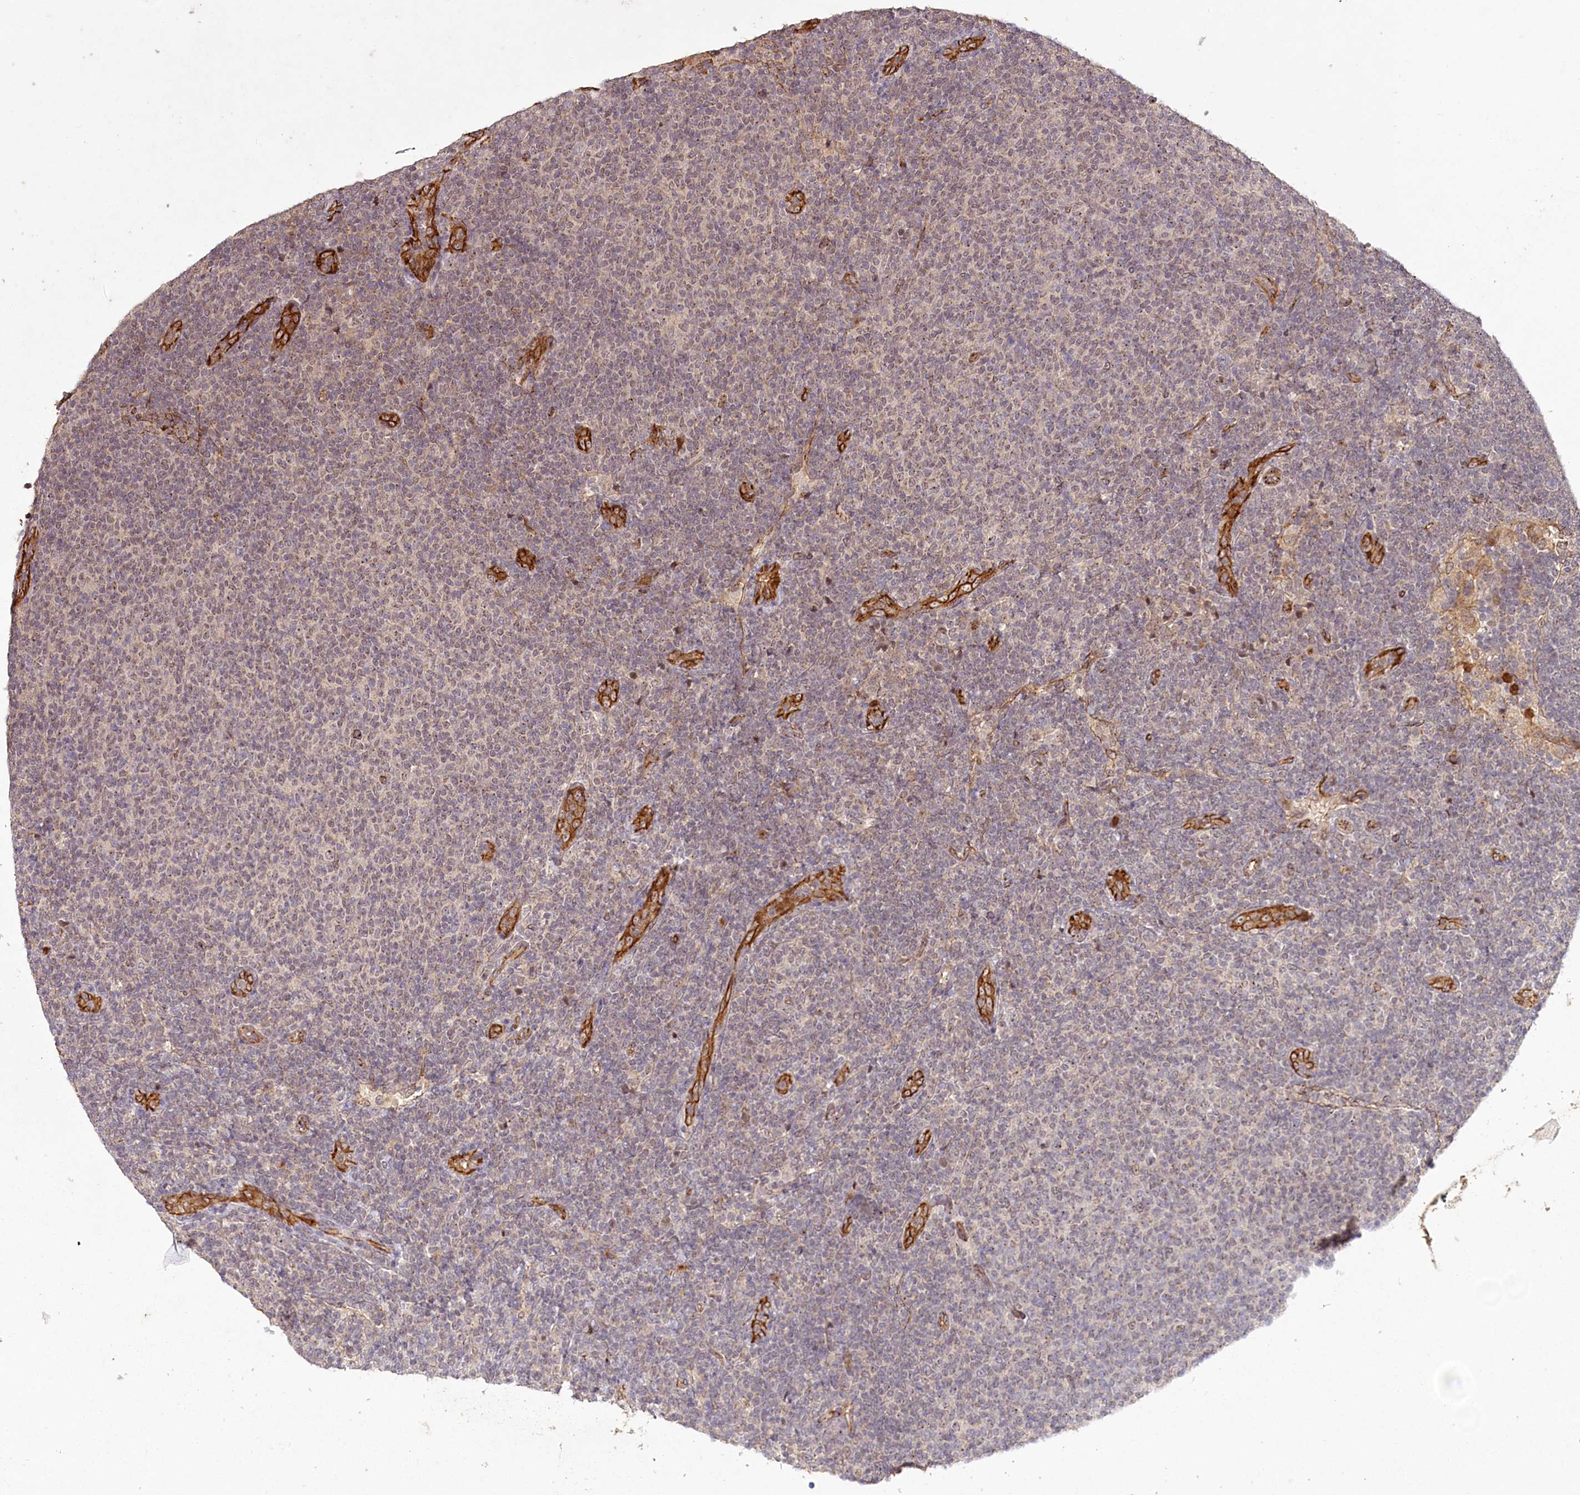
{"staining": {"intensity": "weak", "quantity": "25%-75%", "location": "nuclear"}, "tissue": "lymphoma", "cell_type": "Tumor cells", "image_type": "cancer", "snomed": [{"axis": "morphology", "description": "Malignant lymphoma, non-Hodgkin's type, Low grade"}, {"axis": "topography", "description": "Lymph node"}], "caption": "Immunohistochemical staining of human malignant lymphoma, non-Hodgkin's type (low-grade) shows low levels of weak nuclear protein expression in approximately 25%-75% of tumor cells.", "gene": "ALKBH8", "patient": {"sex": "male", "age": 66}}